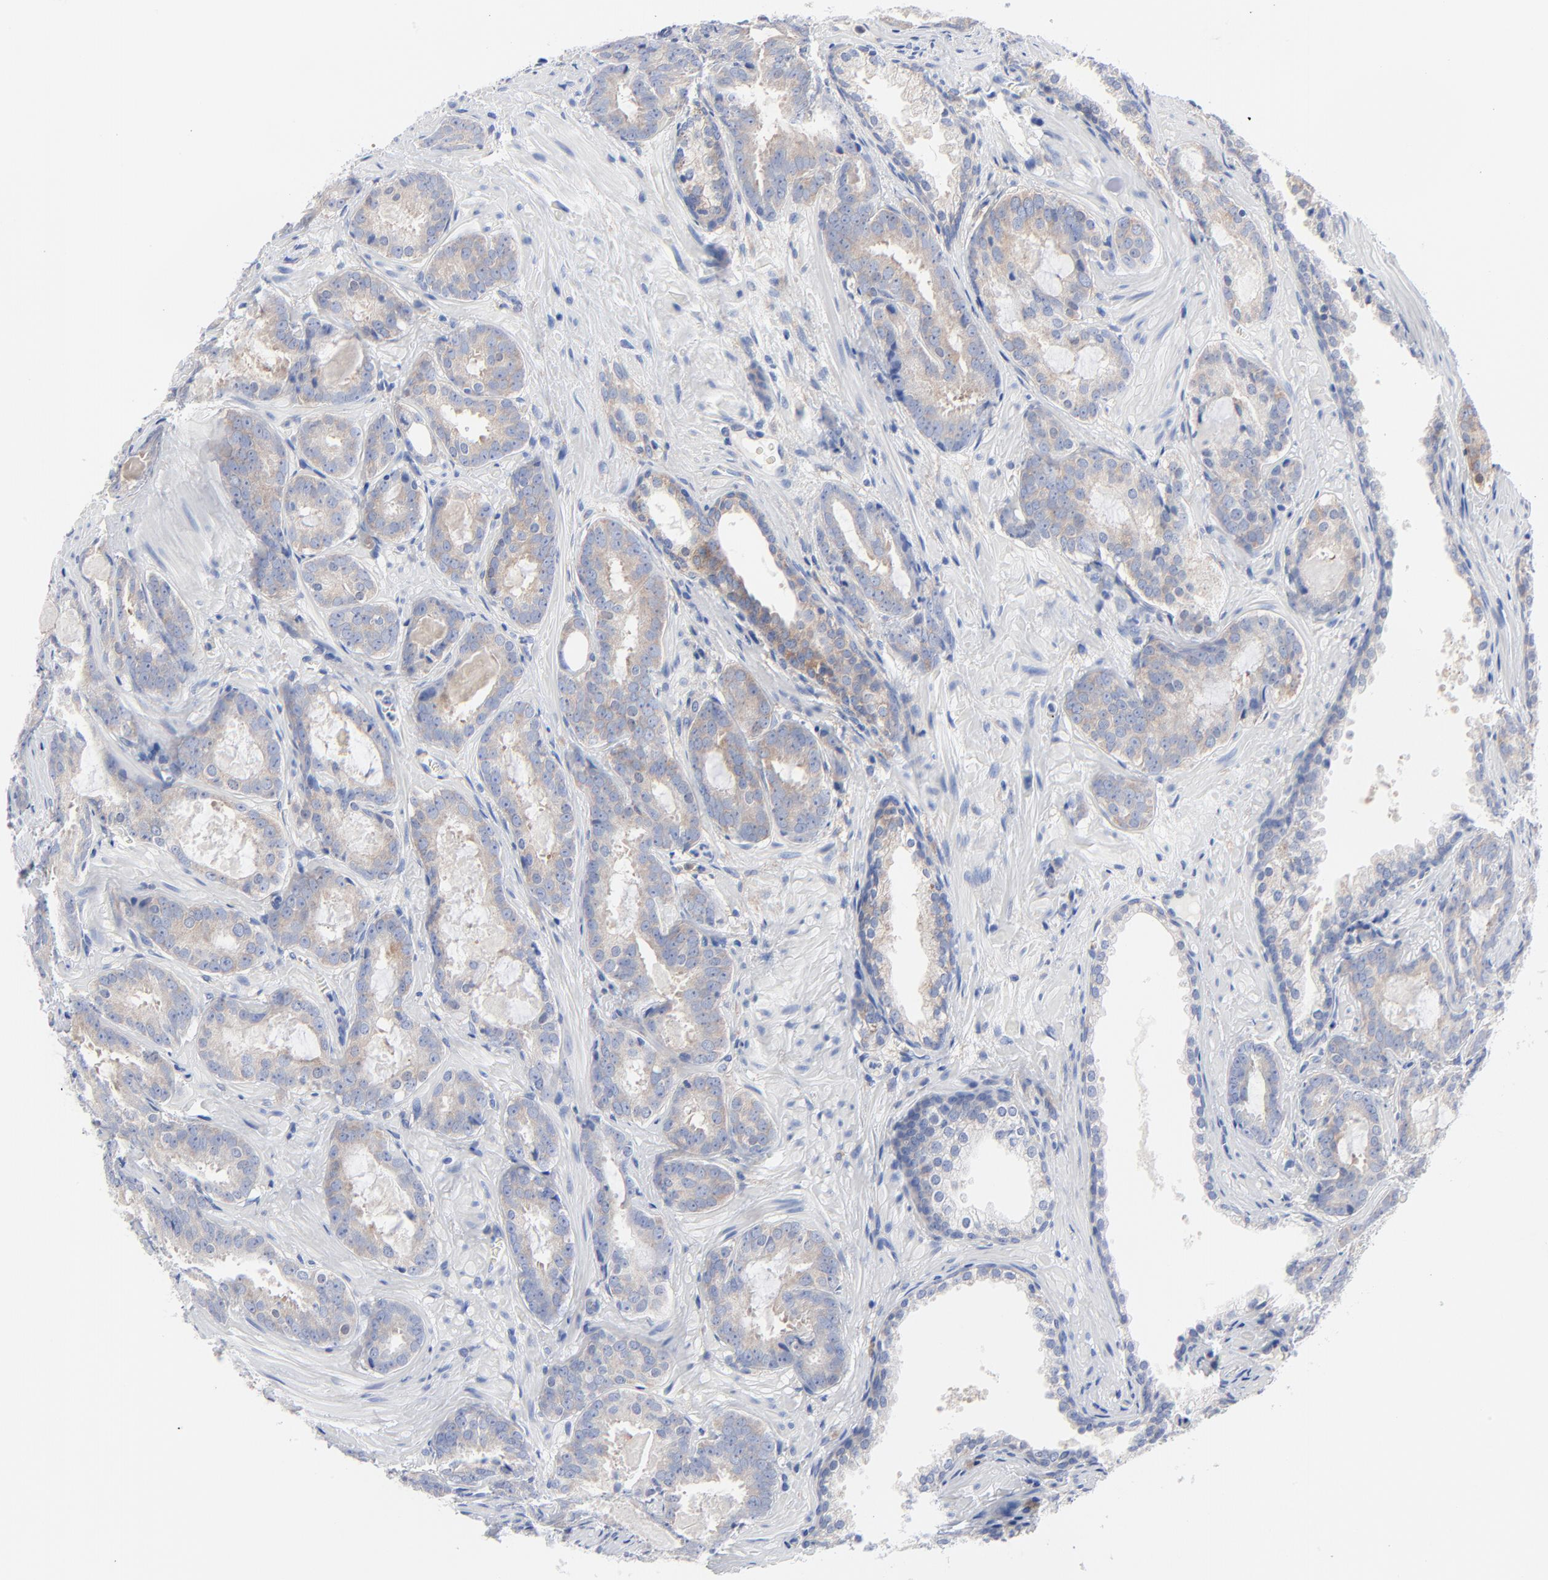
{"staining": {"intensity": "weak", "quantity": "25%-75%", "location": "cytoplasmic/membranous"}, "tissue": "prostate cancer", "cell_type": "Tumor cells", "image_type": "cancer", "snomed": [{"axis": "morphology", "description": "Adenocarcinoma, Medium grade"}, {"axis": "topography", "description": "Prostate"}], "caption": "Prostate cancer stained with IHC displays weak cytoplasmic/membranous positivity in approximately 25%-75% of tumor cells.", "gene": "STAT2", "patient": {"sex": "male", "age": 64}}